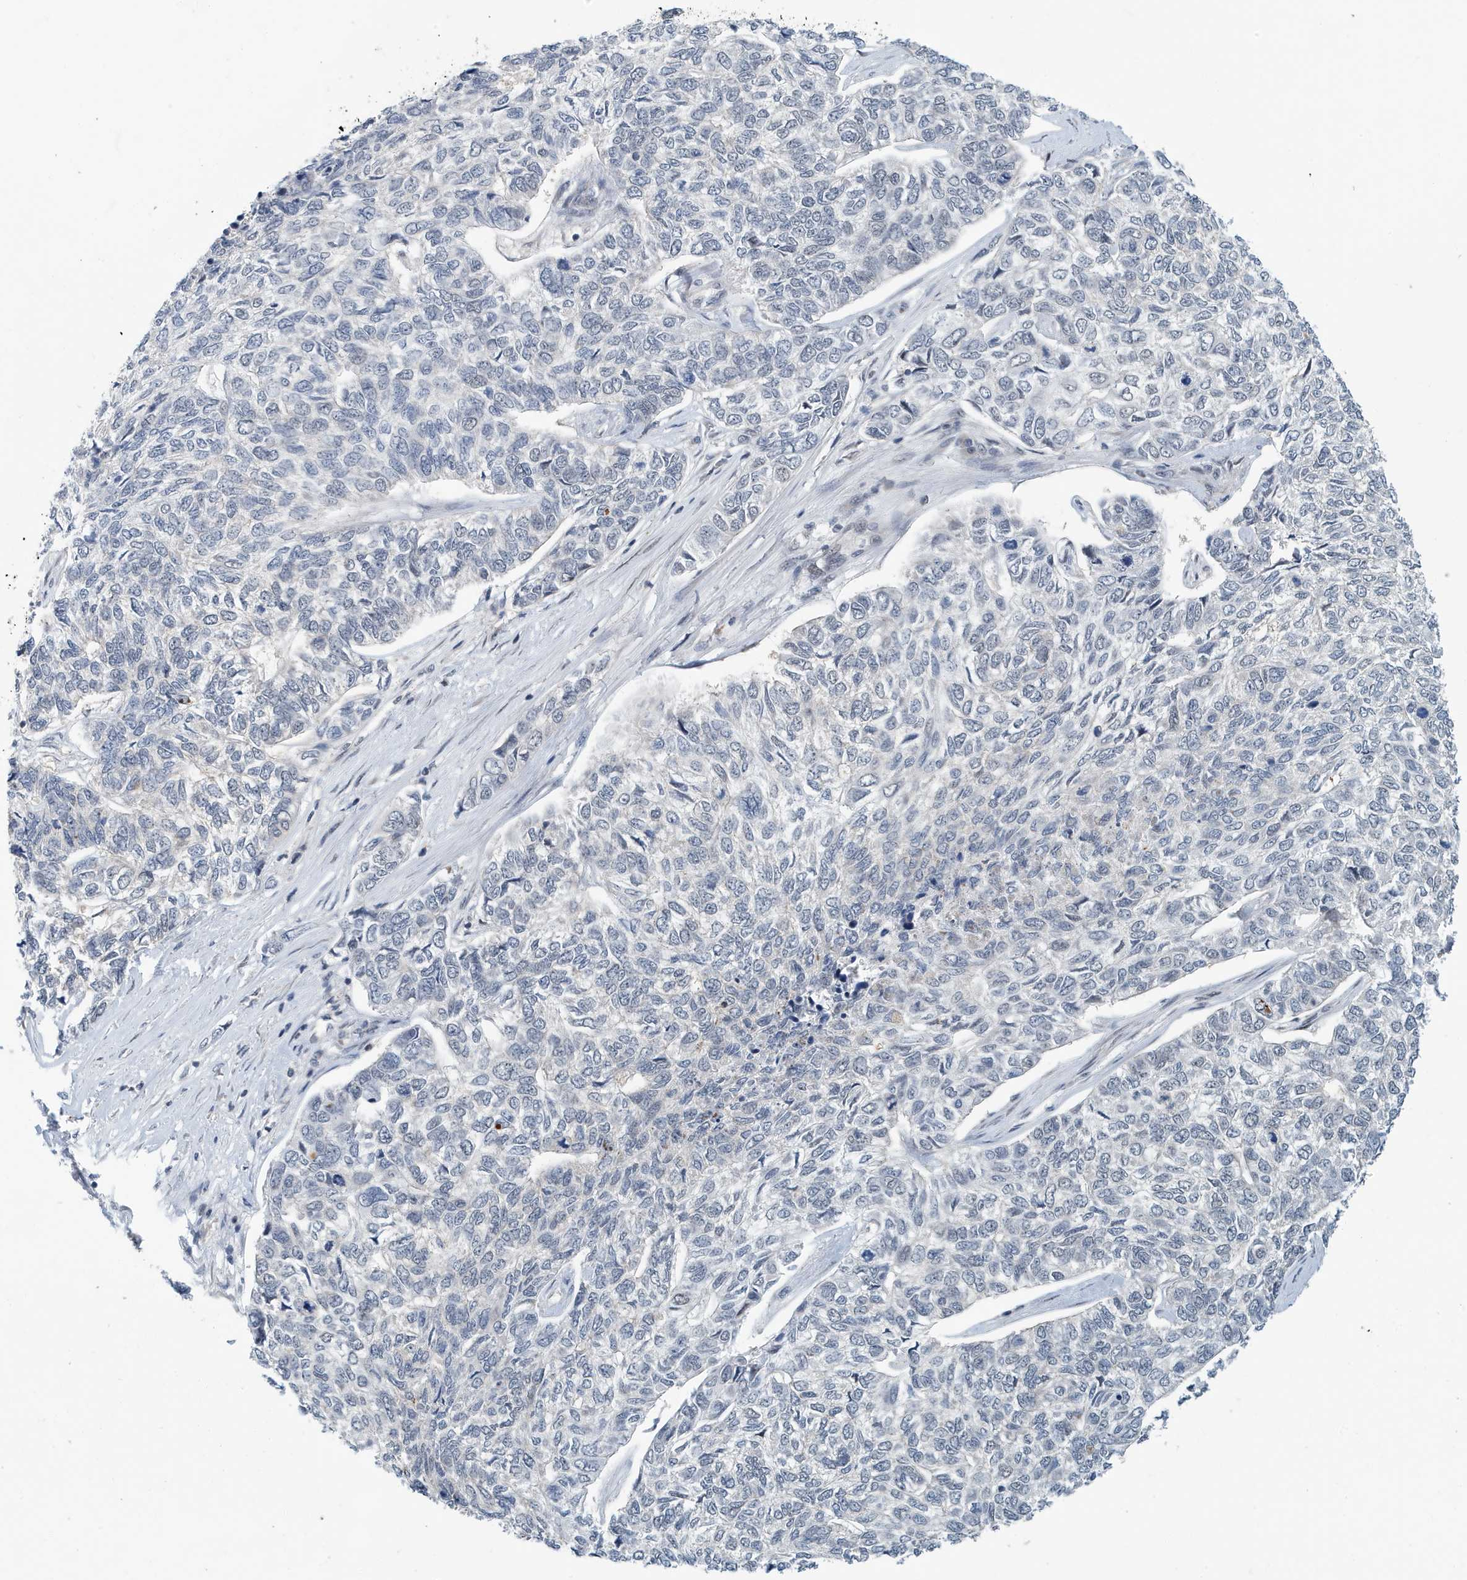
{"staining": {"intensity": "negative", "quantity": "none", "location": "none"}, "tissue": "skin cancer", "cell_type": "Tumor cells", "image_type": "cancer", "snomed": [{"axis": "morphology", "description": "Basal cell carcinoma"}, {"axis": "topography", "description": "Skin"}], "caption": "Basal cell carcinoma (skin) stained for a protein using IHC demonstrates no positivity tumor cells.", "gene": "KIF15", "patient": {"sex": "female", "age": 65}}